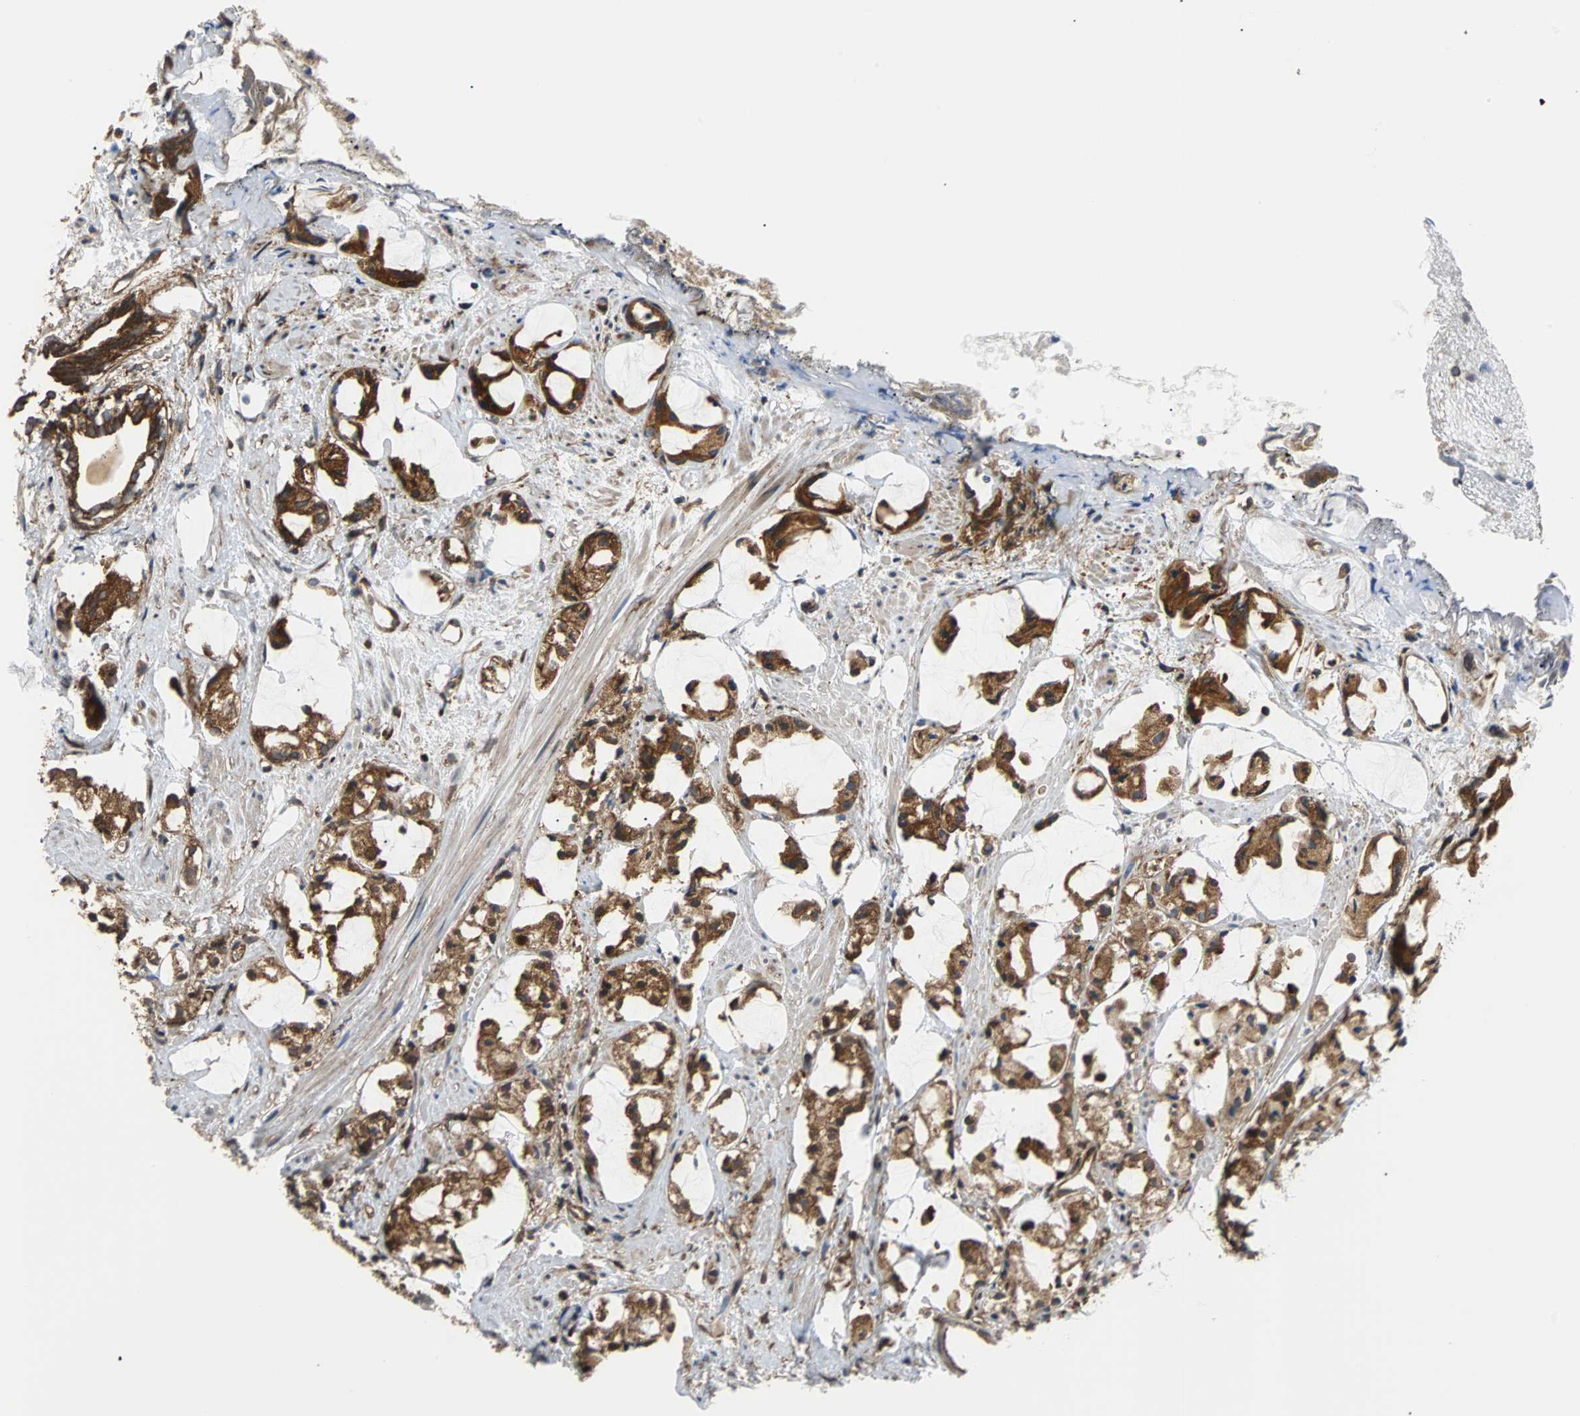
{"staining": {"intensity": "strong", "quantity": ">75%", "location": "cytoplasmic/membranous"}, "tissue": "prostate cancer", "cell_type": "Tumor cells", "image_type": "cancer", "snomed": [{"axis": "morphology", "description": "Adenocarcinoma, High grade"}, {"axis": "topography", "description": "Prostate"}], "caption": "Human prostate adenocarcinoma (high-grade) stained with a brown dye exhibits strong cytoplasmic/membranous positive positivity in approximately >75% of tumor cells.", "gene": "RELA", "patient": {"sex": "male", "age": 85}}